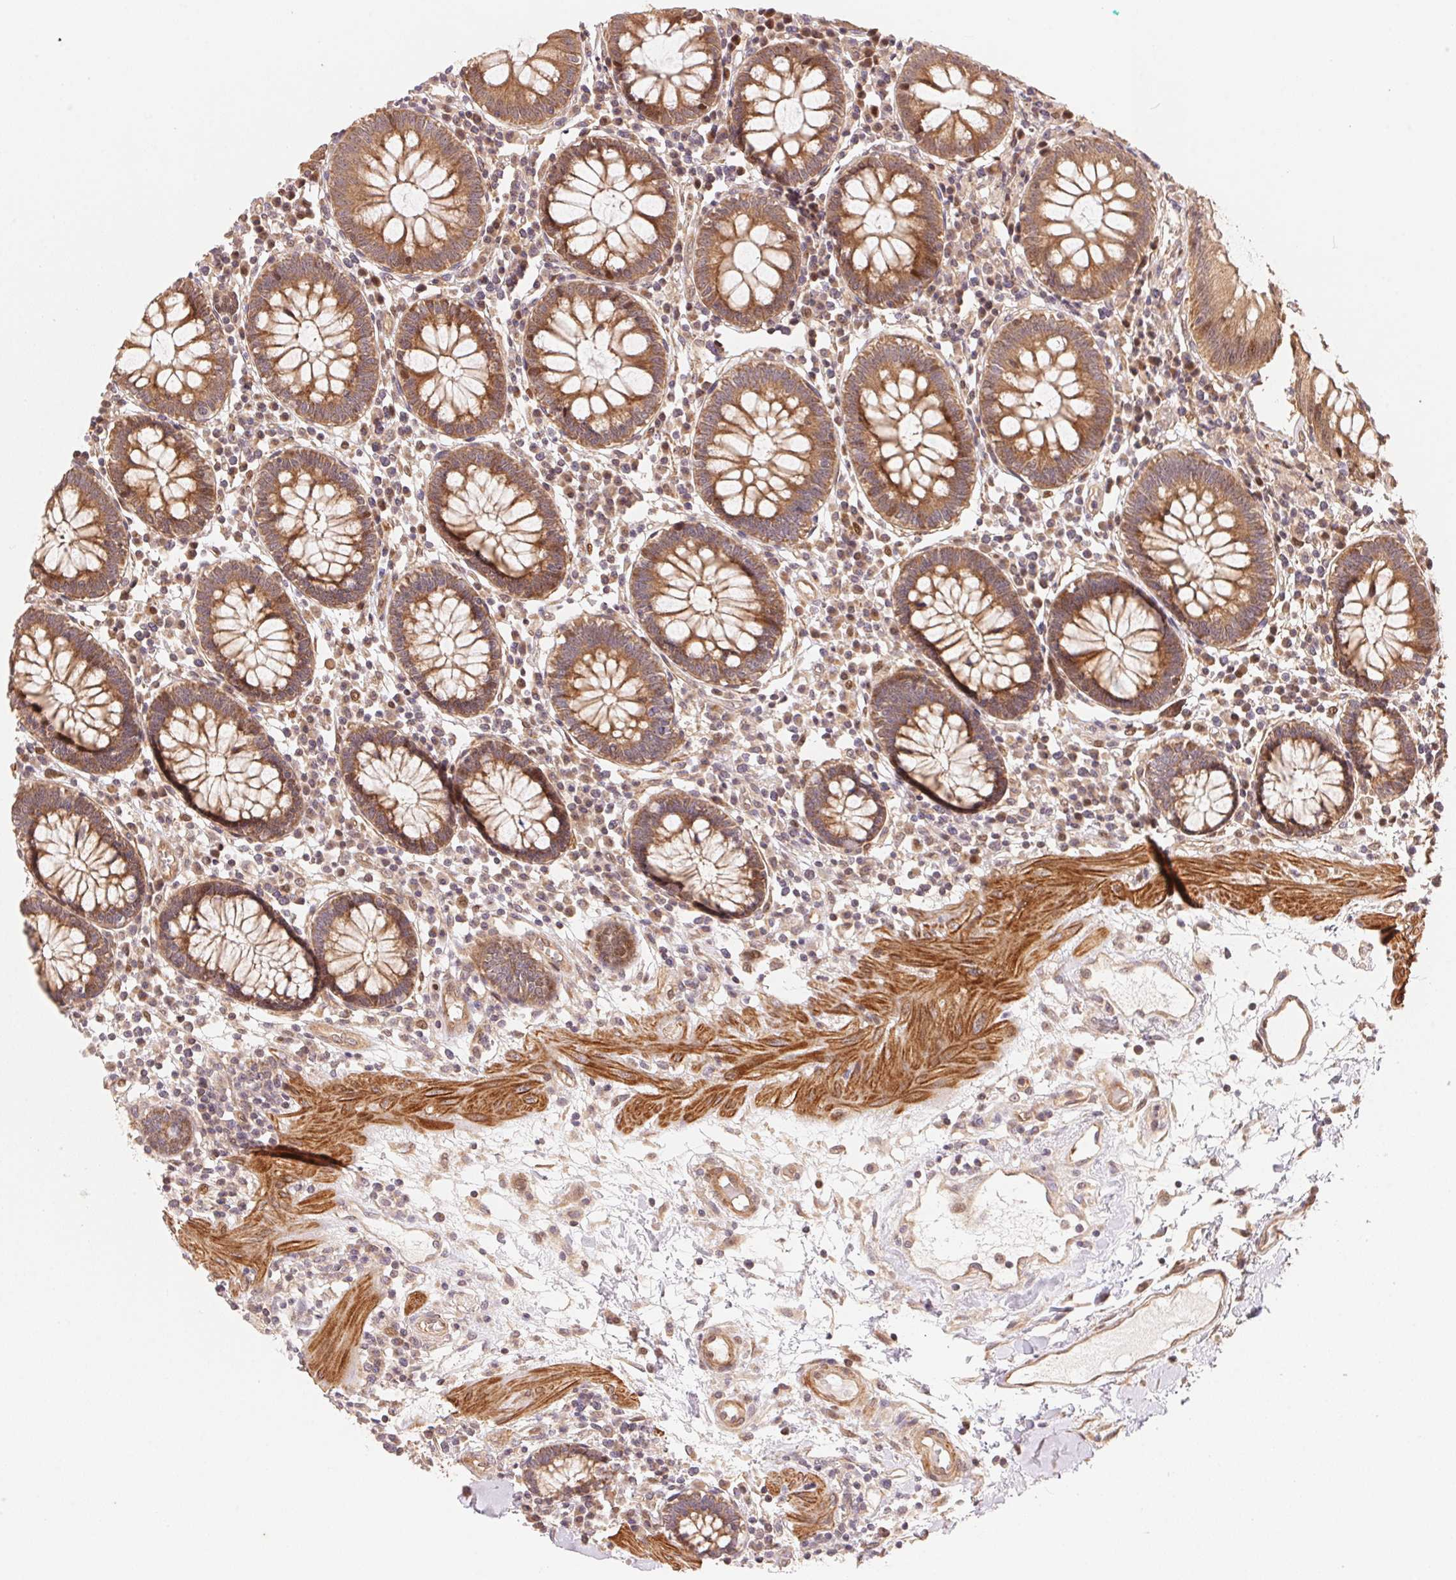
{"staining": {"intensity": "moderate", "quantity": ">75%", "location": "cytoplasmic/membranous"}, "tissue": "colon", "cell_type": "Endothelial cells", "image_type": "normal", "snomed": [{"axis": "morphology", "description": "Normal tissue, NOS"}, {"axis": "morphology", "description": "Adenocarcinoma, NOS"}, {"axis": "topography", "description": "Colon"}], "caption": "IHC micrograph of unremarkable colon: human colon stained using immunohistochemistry (IHC) displays medium levels of moderate protein expression localized specifically in the cytoplasmic/membranous of endothelial cells, appearing as a cytoplasmic/membranous brown color.", "gene": "TNIP2", "patient": {"sex": "male", "age": 83}}